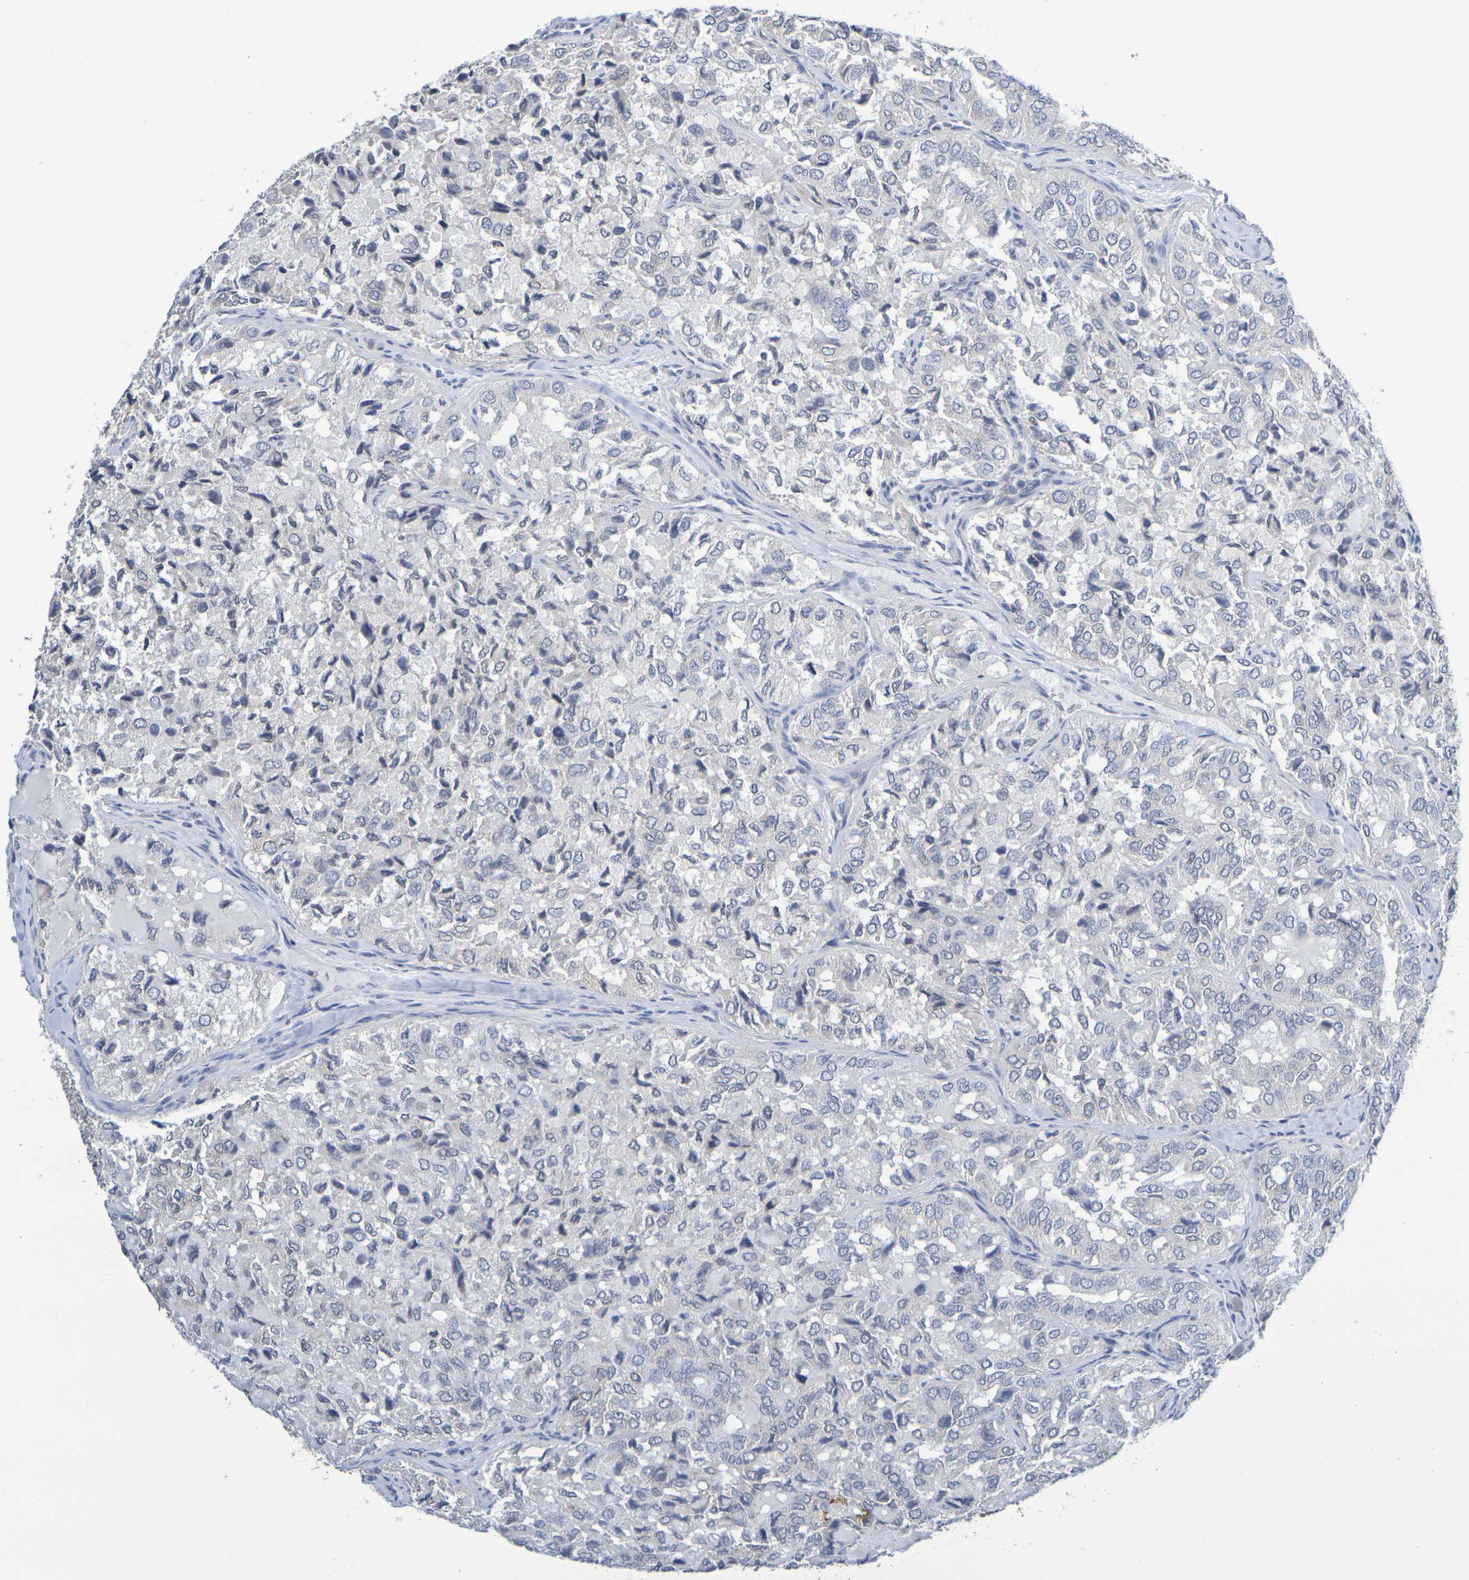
{"staining": {"intensity": "negative", "quantity": "none", "location": "none"}, "tissue": "thyroid cancer", "cell_type": "Tumor cells", "image_type": "cancer", "snomed": [{"axis": "morphology", "description": "Follicular adenoma carcinoma, NOS"}, {"axis": "topography", "description": "Thyroid gland"}], "caption": "Thyroid follicular adenoma carcinoma stained for a protein using immunohistochemistry (IHC) exhibits no positivity tumor cells.", "gene": "CHRNB1", "patient": {"sex": "male", "age": 75}}